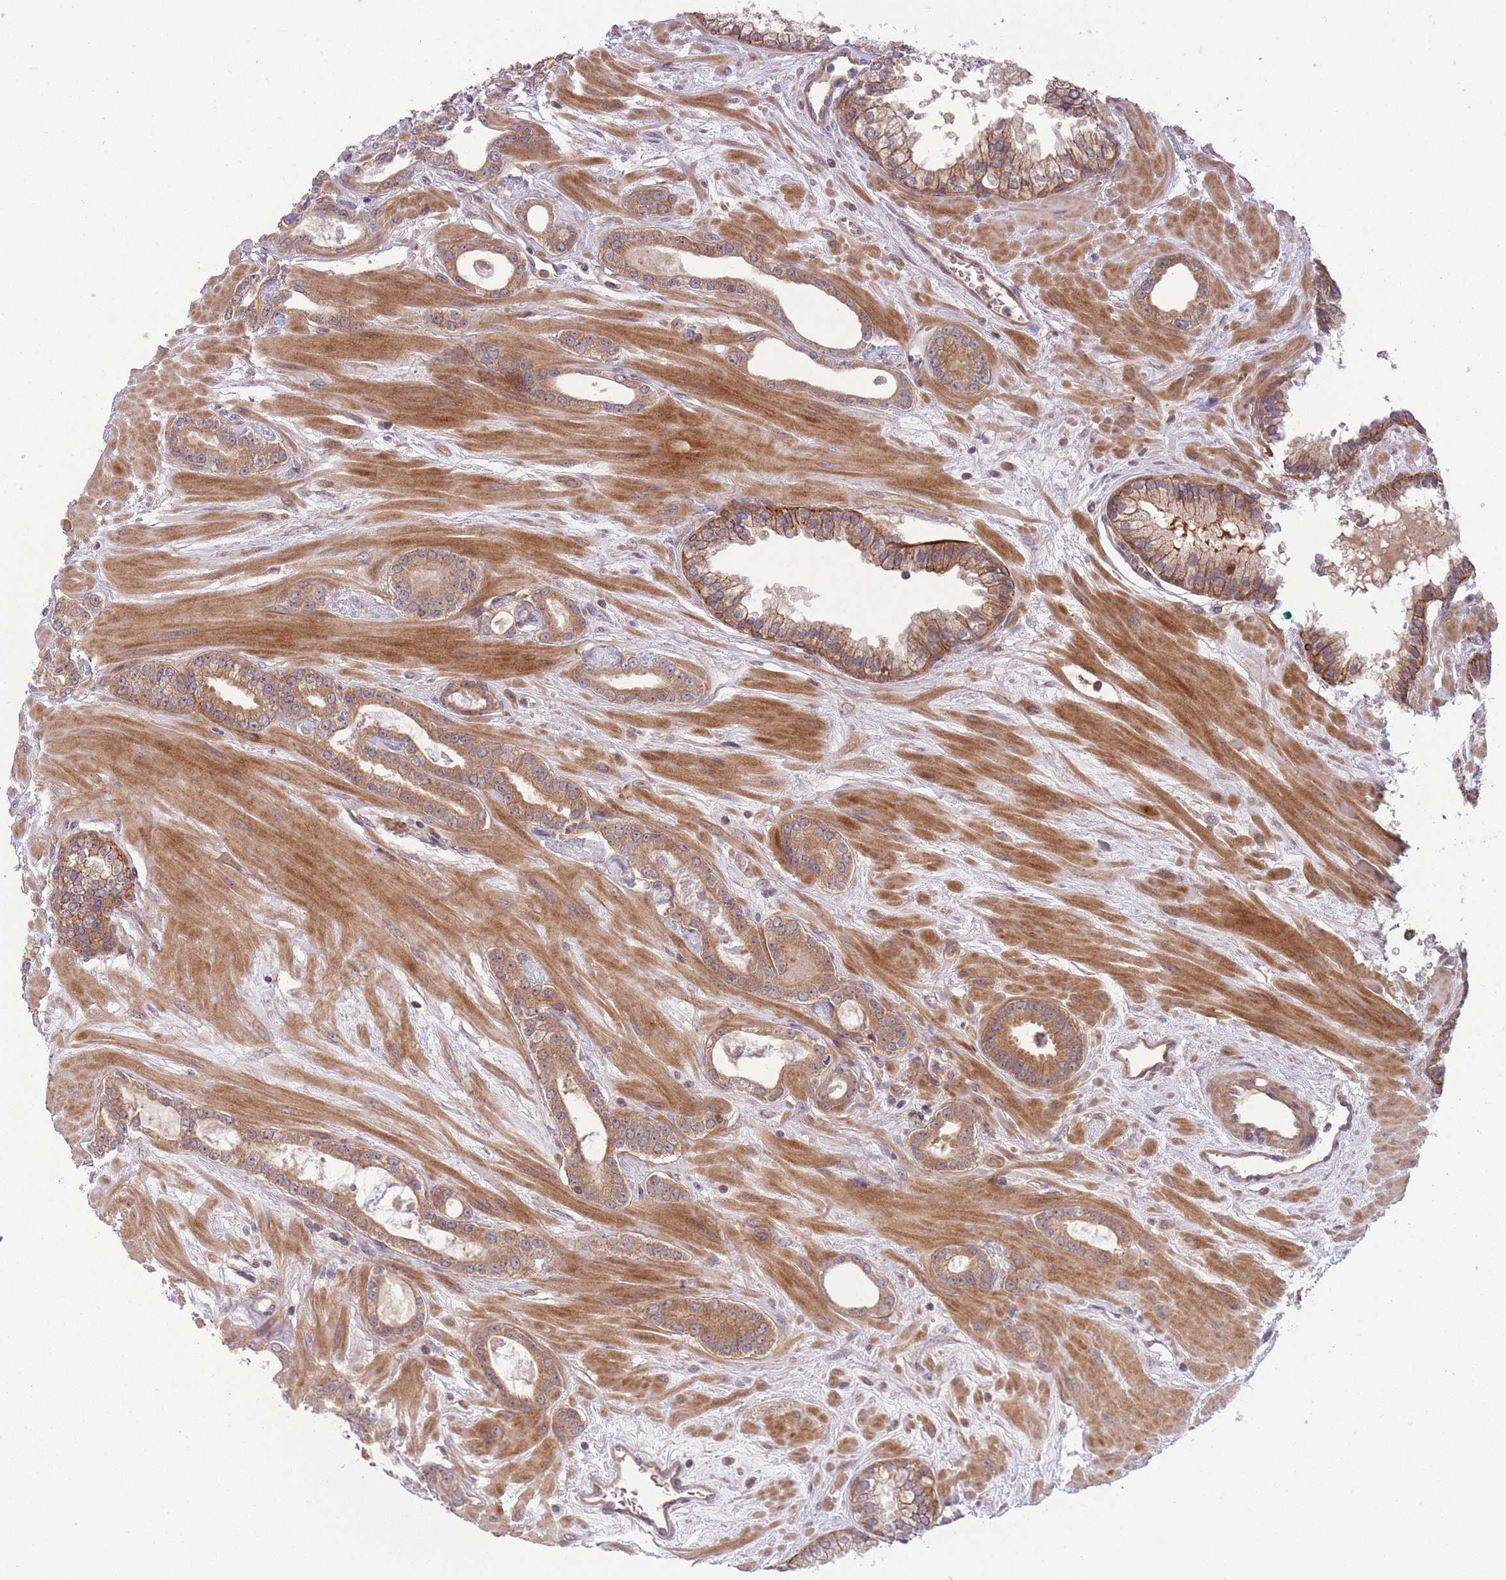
{"staining": {"intensity": "moderate", "quantity": ">75%", "location": "cytoplasmic/membranous"}, "tissue": "prostate cancer", "cell_type": "Tumor cells", "image_type": "cancer", "snomed": [{"axis": "morphology", "description": "Adenocarcinoma, Low grade"}, {"axis": "topography", "description": "Prostate"}], "caption": "Tumor cells reveal medium levels of moderate cytoplasmic/membranous positivity in approximately >75% of cells in human prostate adenocarcinoma (low-grade).", "gene": "PFDN6", "patient": {"sex": "male", "age": 60}}